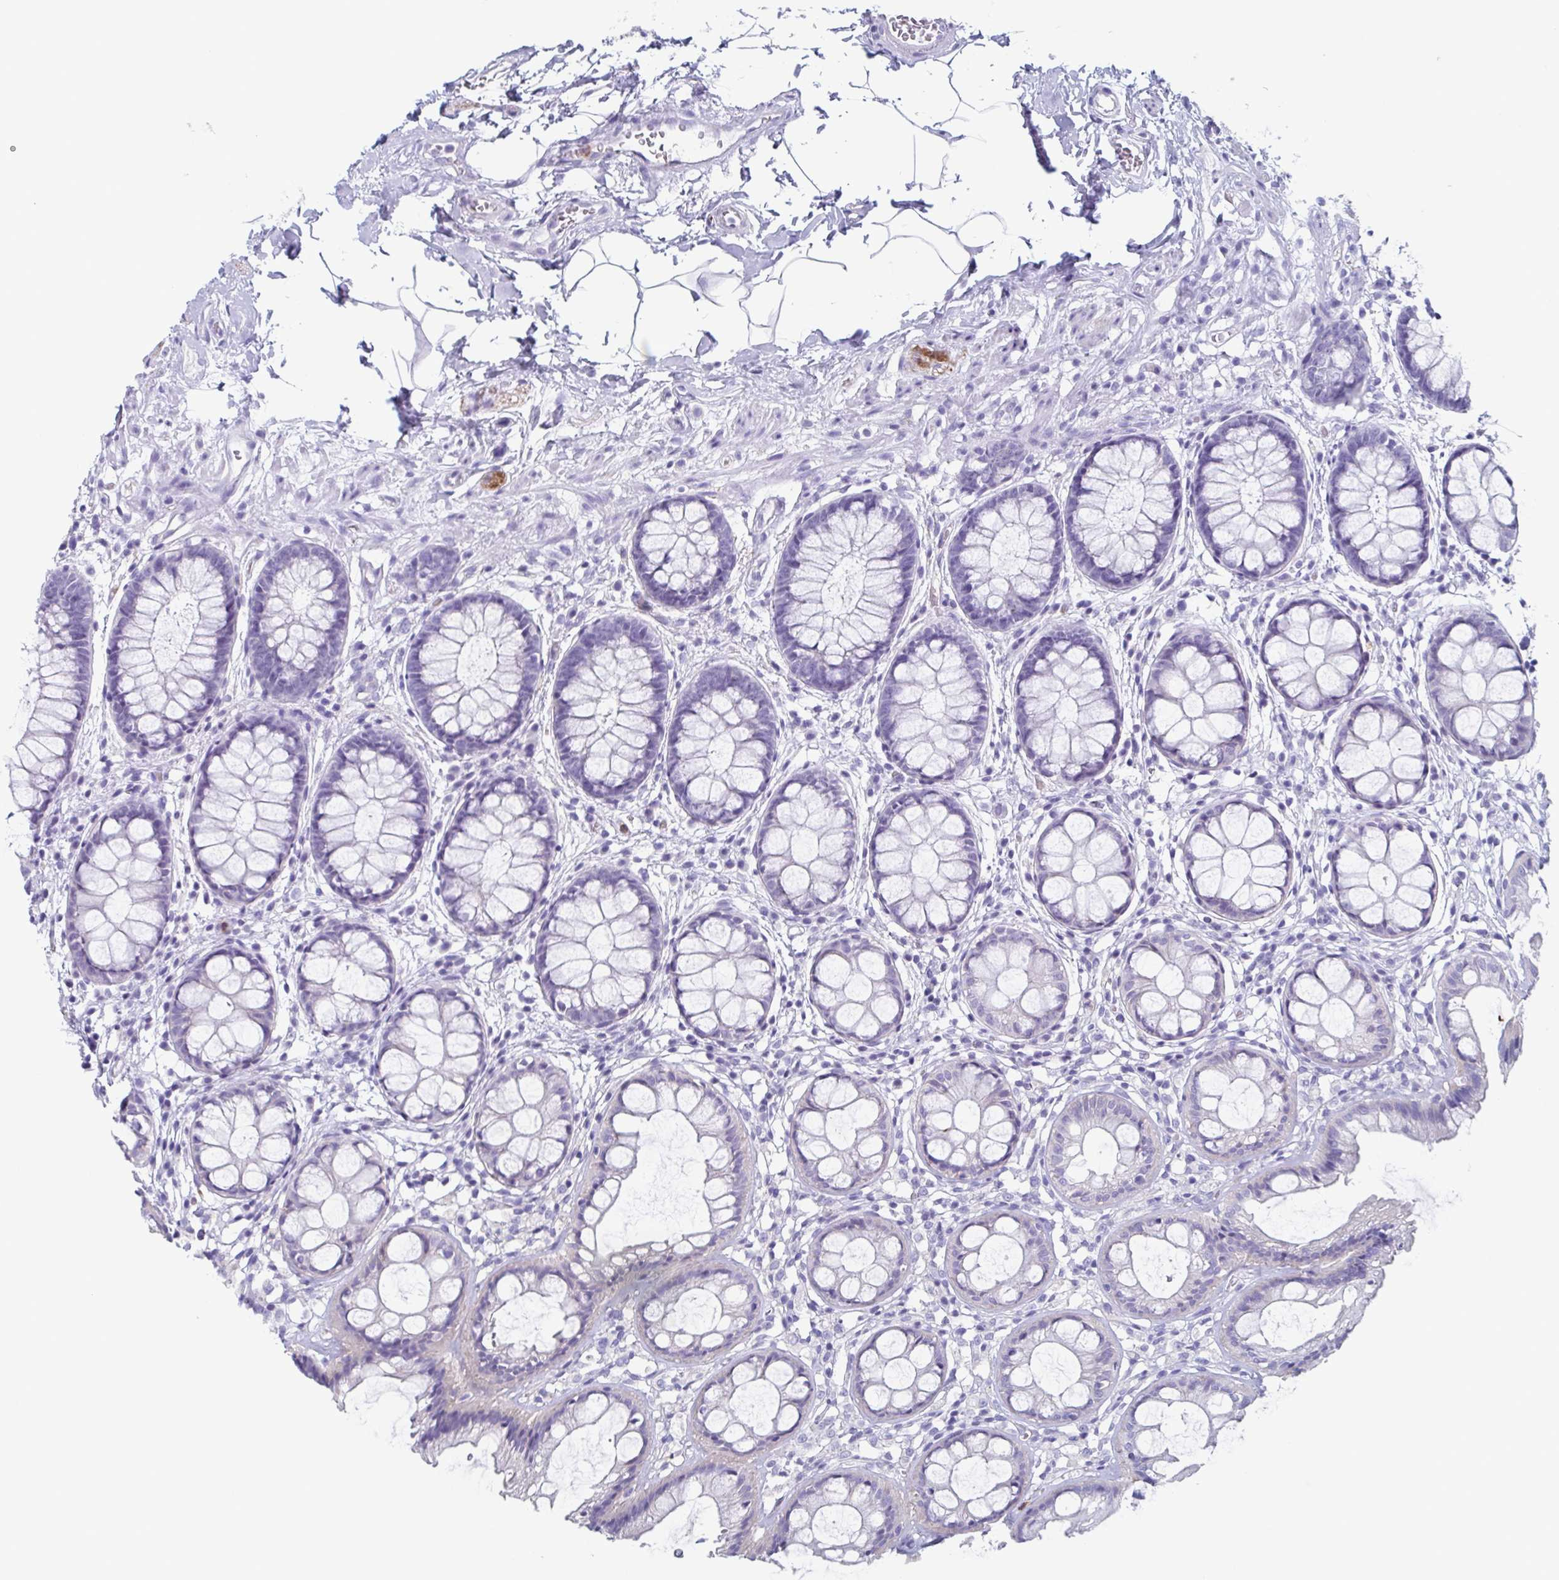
{"staining": {"intensity": "negative", "quantity": "none", "location": "none"}, "tissue": "rectum", "cell_type": "Glandular cells", "image_type": "normal", "snomed": [{"axis": "morphology", "description": "Normal tissue, NOS"}, {"axis": "topography", "description": "Rectum"}], "caption": "Immunohistochemical staining of normal rectum exhibits no significant staining in glandular cells.", "gene": "BPI", "patient": {"sex": "female", "age": 62}}